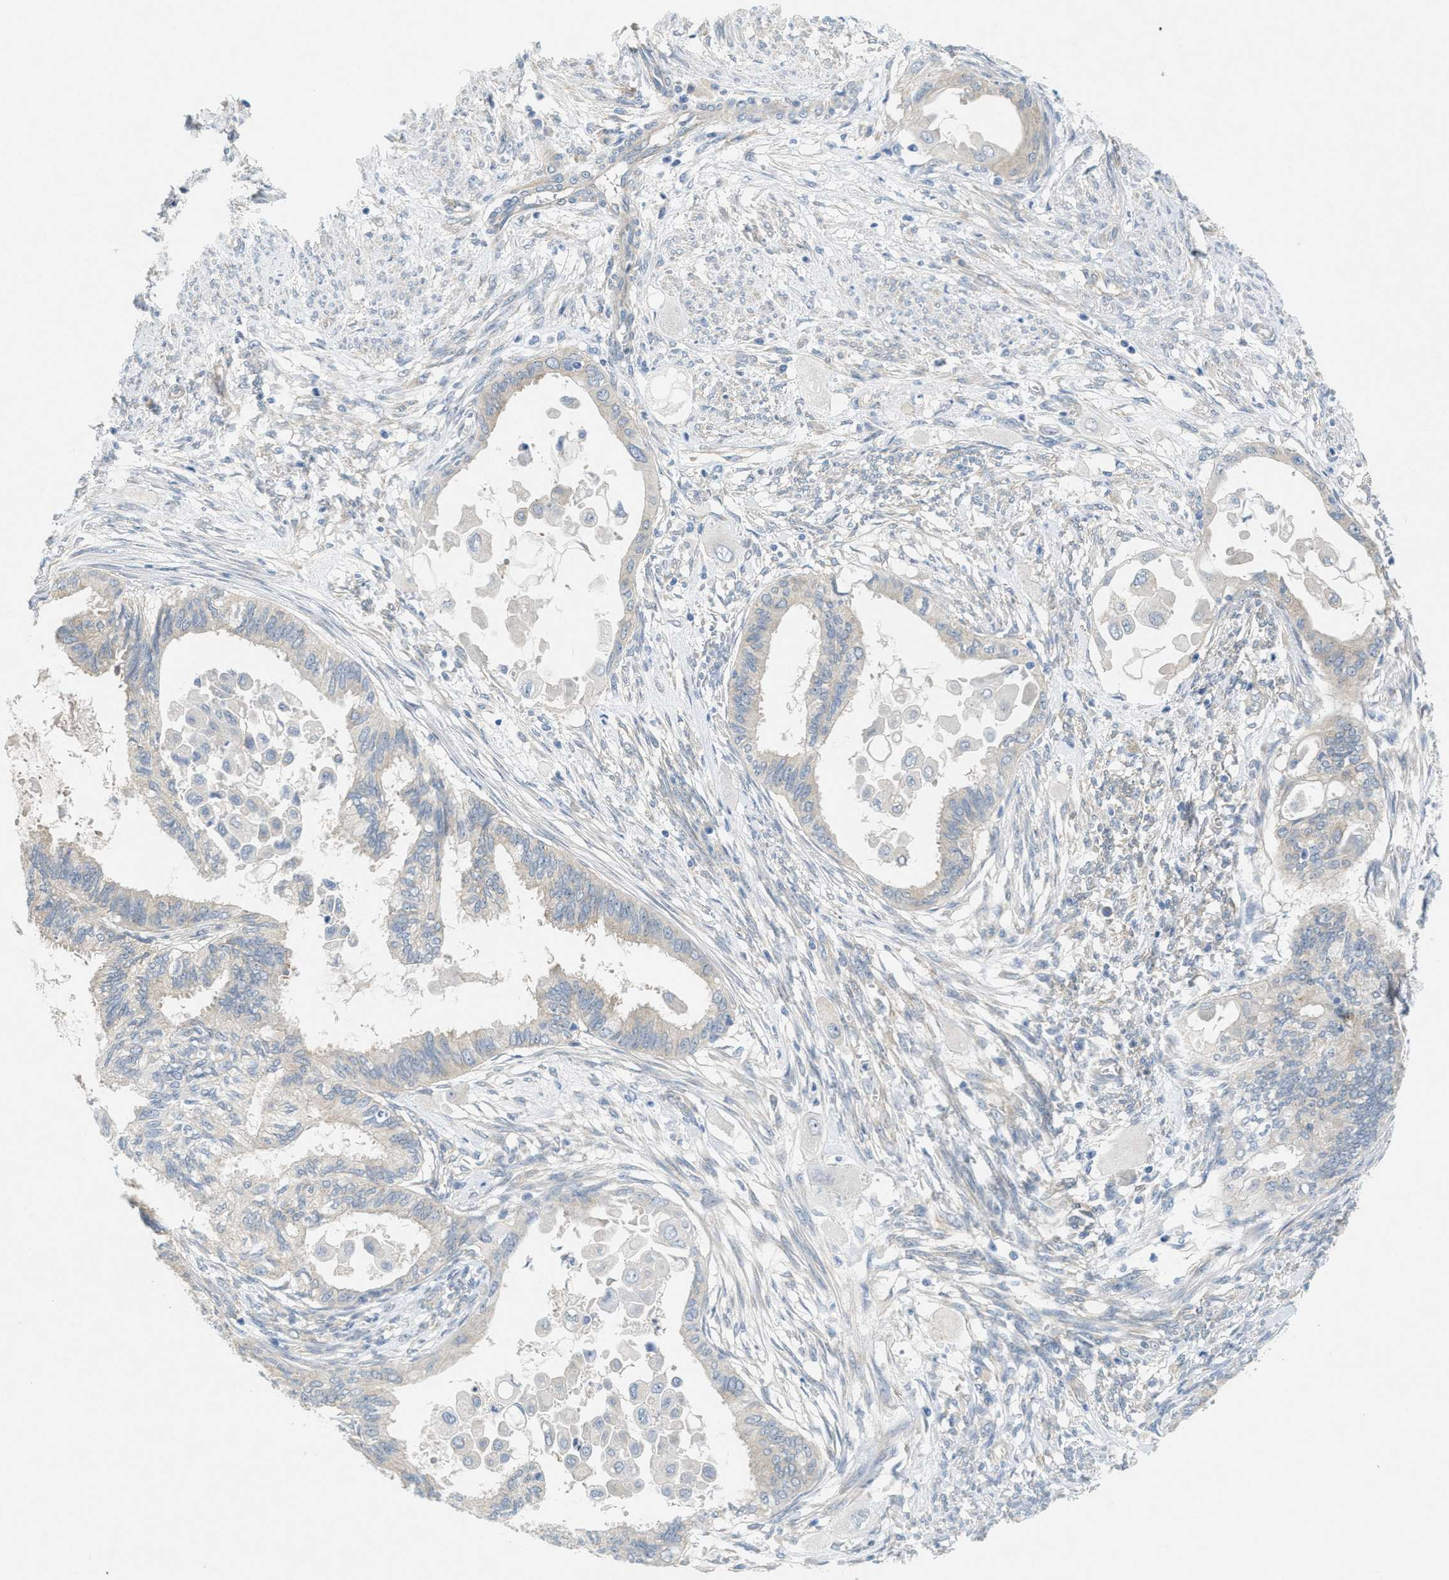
{"staining": {"intensity": "weak", "quantity": "<25%", "location": "cytoplasmic/membranous"}, "tissue": "cervical cancer", "cell_type": "Tumor cells", "image_type": "cancer", "snomed": [{"axis": "morphology", "description": "Normal tissue, NOS"}, {"axis": "morphology", "description": "Adenocarcinoma, NOS"}, {"axis": "topography", "description": "Cervix"}, {"axis": "topography", "description": "Endometrium"}], "caption": "The immunohistochemistry (IHC) photomicrograph has no significant positivity in tumor cells of cervical cancer tissue.", "gene": "ZFYVE9", "patient": {"sex": "female", "age": 86}}